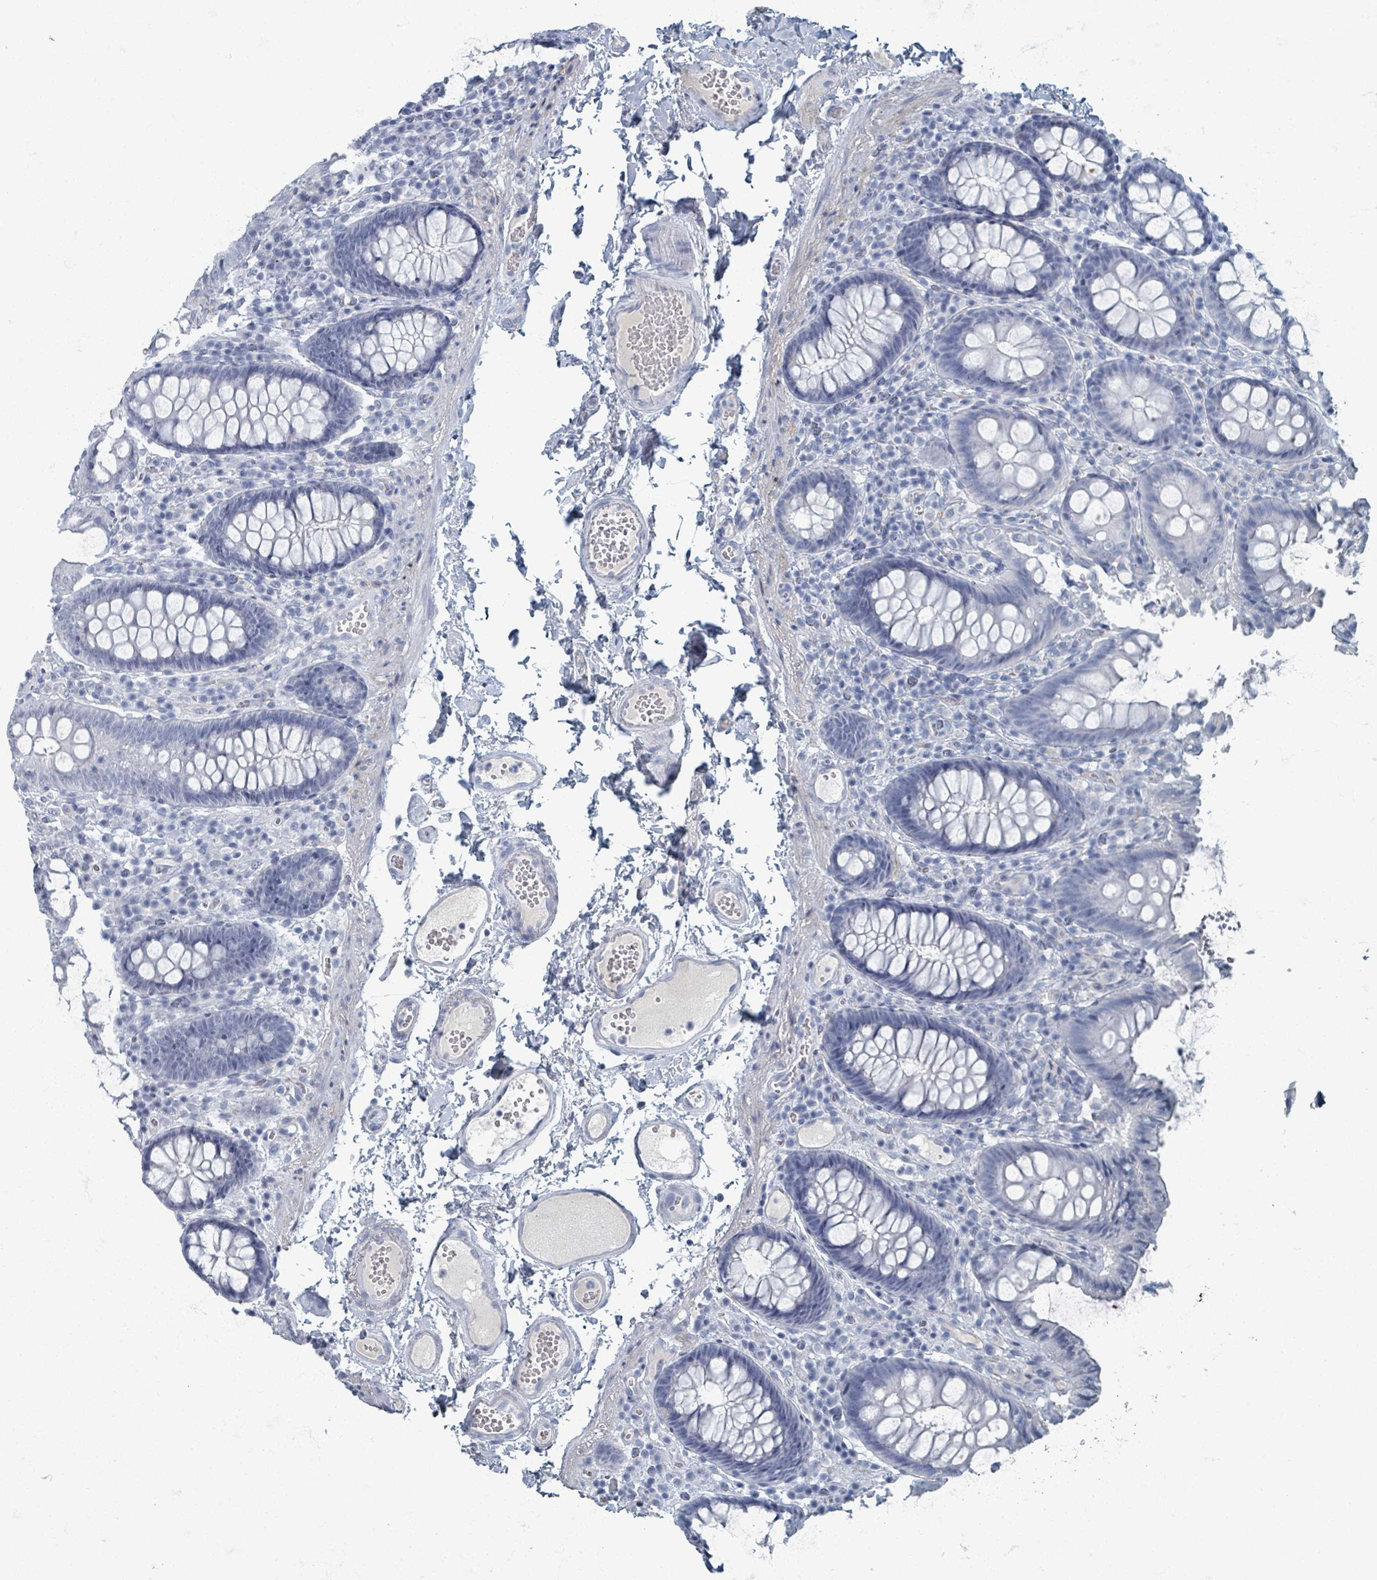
{"staining": {"intensity": "negative", "quantity": "none", "location": "none"}, "tissue": "colon", "cell_type": "Endothelial cells", "image_type": "normal", "snomed": [{"axis": "morphology", "description": "Normal tissue, NOS"}, {"axis": "topography", "description": "Colon"}], "caption": "High magnification brightfield microscopy of normal colon stained with DAB (3,3'-diaminobenzidine) (brown) and counterstained with hematoxylin (blue): endothelial cells show no significant staining. Brightfield microscopy of immunohistochemistry stained with DAB (3,3'-diaminobenzidine) (brown) and hematoxylin (blue), captured at high magnification.", "gene": "TAS2R1", "patient": {"sex": "male", "age": 84}}